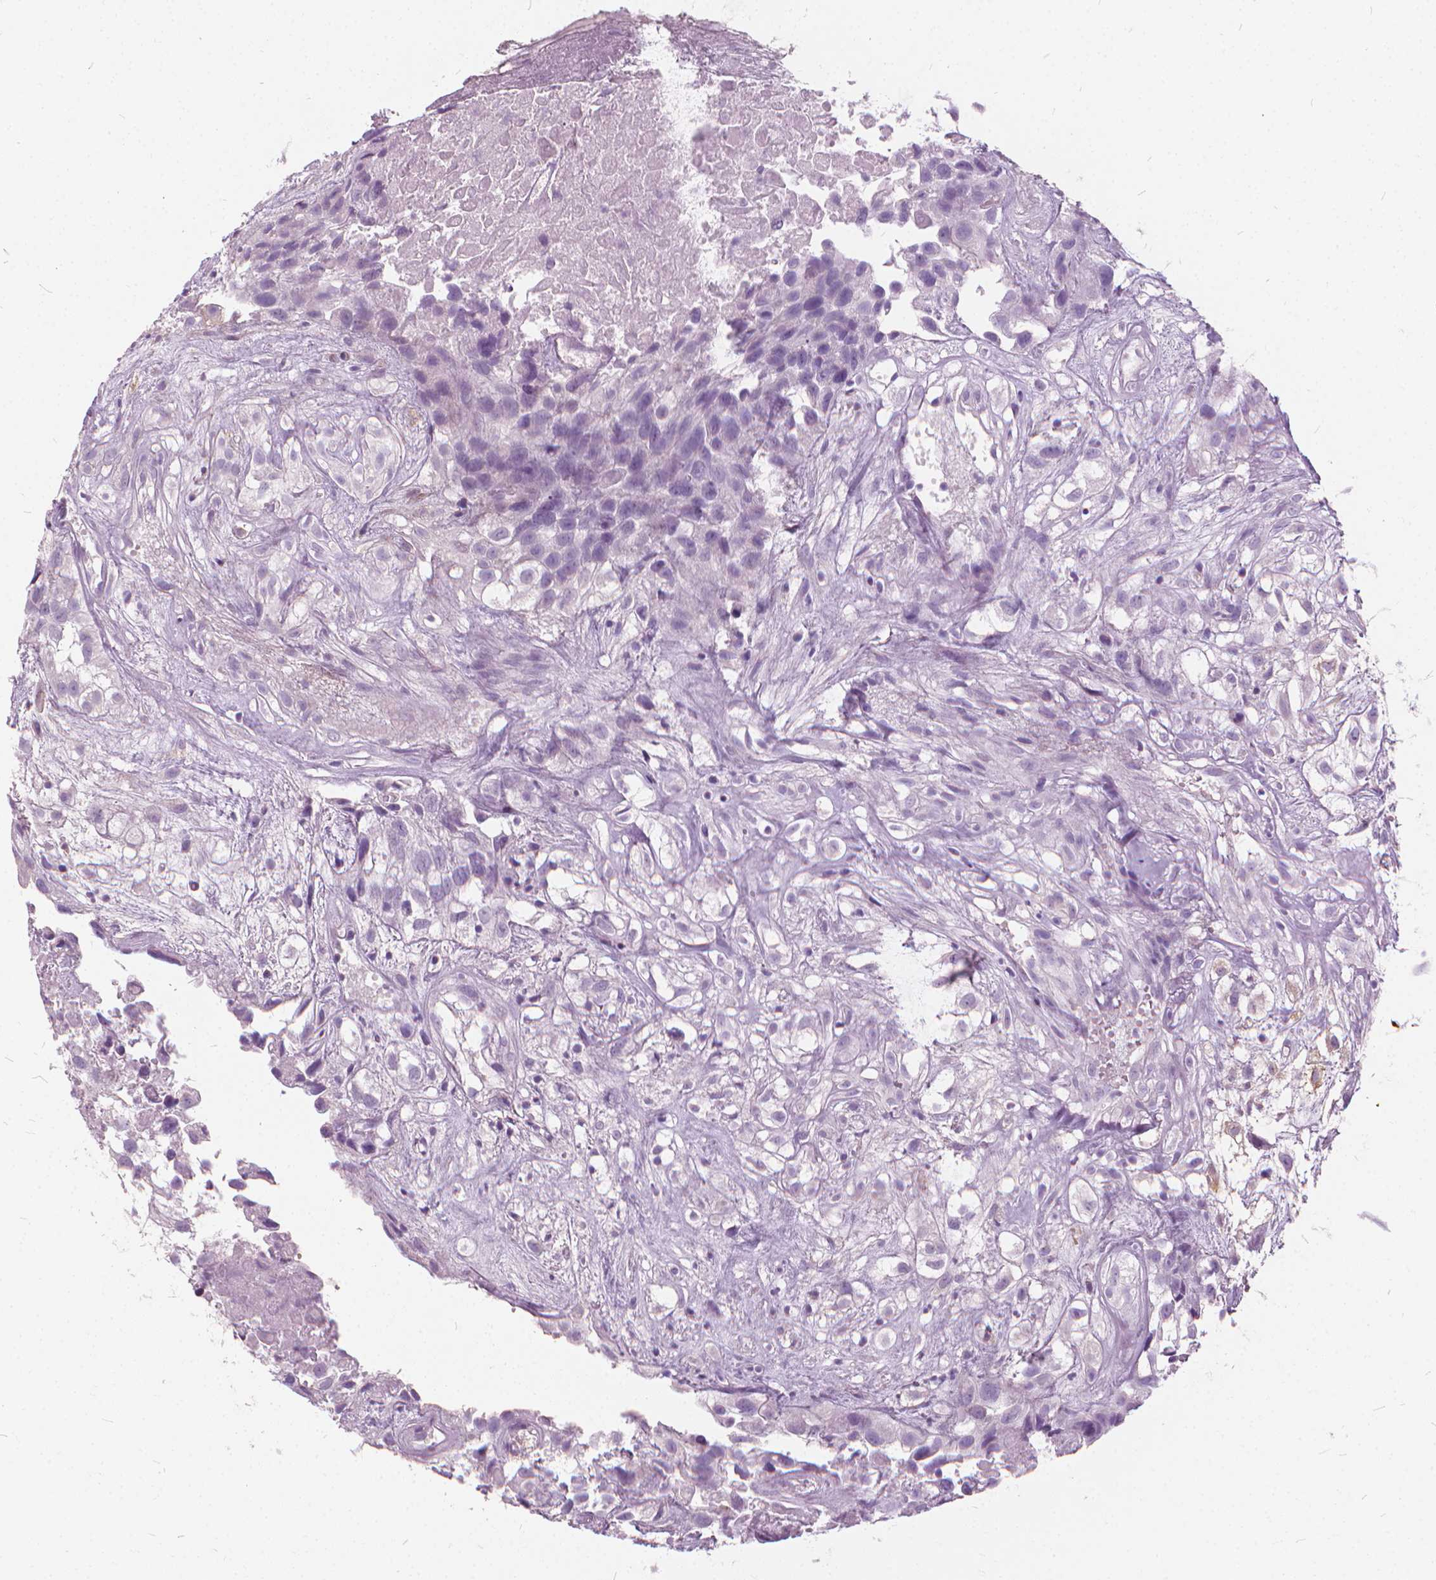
{"staining": {"intensity": "negative", "quantity": "none", "location": "none"}, "tissue": "urothelial cancer", "cell_type": "Tumor cells", "image_type": "cancer", "snomed": [{"axis": "morphology", "description": "Urothelial carcinoma, High grade"}, {"axis": "topography", "description": "Urinary bladder"}], "caption": "Immunohistochemistry (IHC) of high-grade urothelial carcinoma exhibits no positivity in tumor cells.", "gene": "DNM1", "patient": {"sex": "male", "age": 56}}